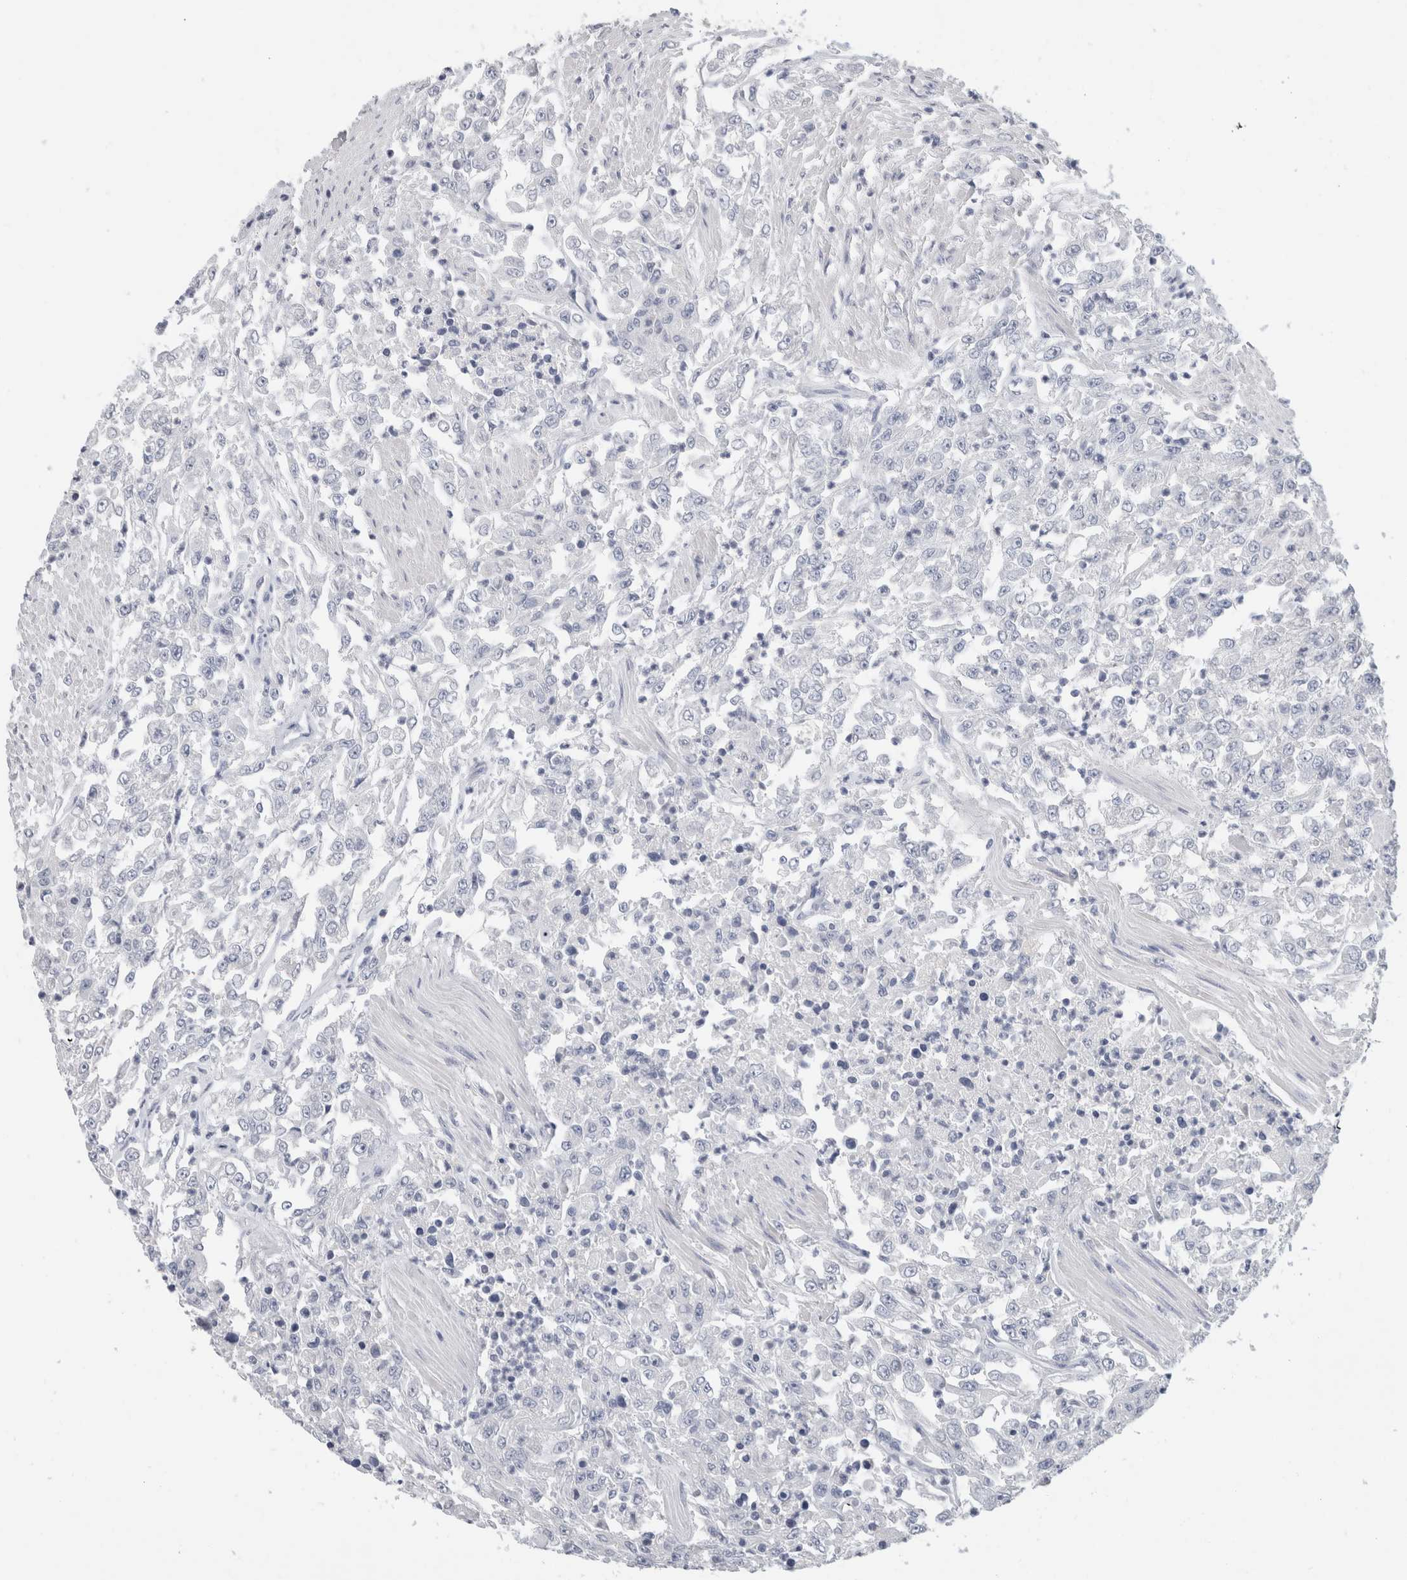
{"staining": {"intensity": "negative", "quantity": "none", "location": "none"}, "tissue": "urothelial cancer", "cell_type": "Tumor cells", "image_type": "cancer", "snomed": [{"axis": "morphology", "description": "Urothelial carcinoma, High grade"}, {"axis": "topography", "description": "Urinary bladder"}], "caption": "High-grade urothelial carcinoma was stained to show a protein in brown. There is no significant positivity in tumor cells.", "gene": "BCAN", "patient": {"sex": "male", "age": 46}}